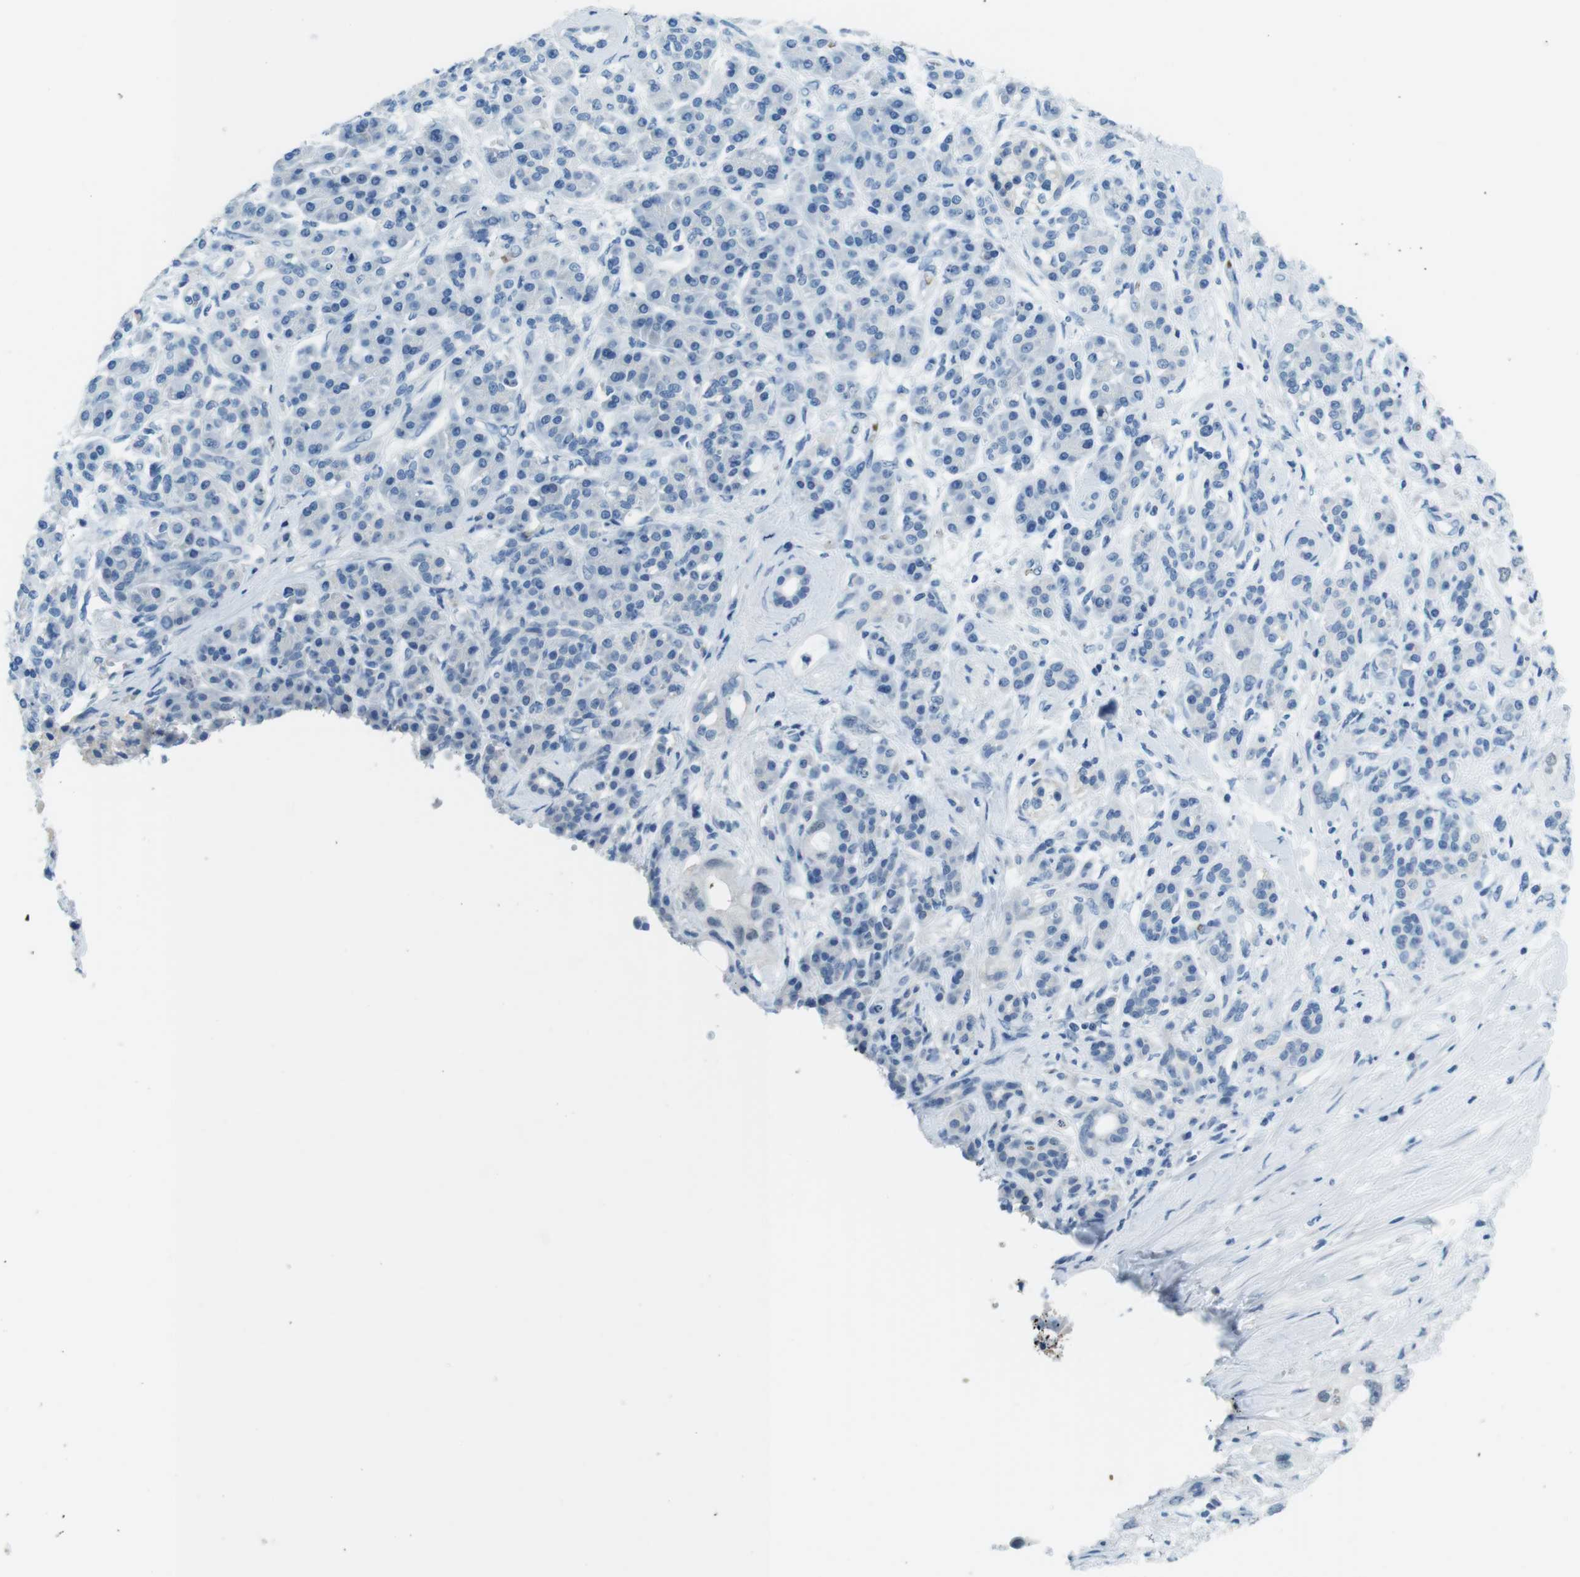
{"staining": {"intensity": "negative", "quantity": "none", "location": "none"}, "tissue": "pancreatic cancer", "cell_type": "Tumor cells", "image_type": "cancer", "snomed": [{"axis": "morphology", "description": "Adenocarcinoma, NOS"}, {"axis": "topography", "description": "Pancreas"}], "caption": "An IHC histopathology image of pancreatic cancer is shown. There is no staining in tumor cells of pancreatic cancer. (Brightfield microscopy of DAB IHC at high magnification).", "gene": "TFAP2C", "patient": {"sex": "female", "age": 56}}